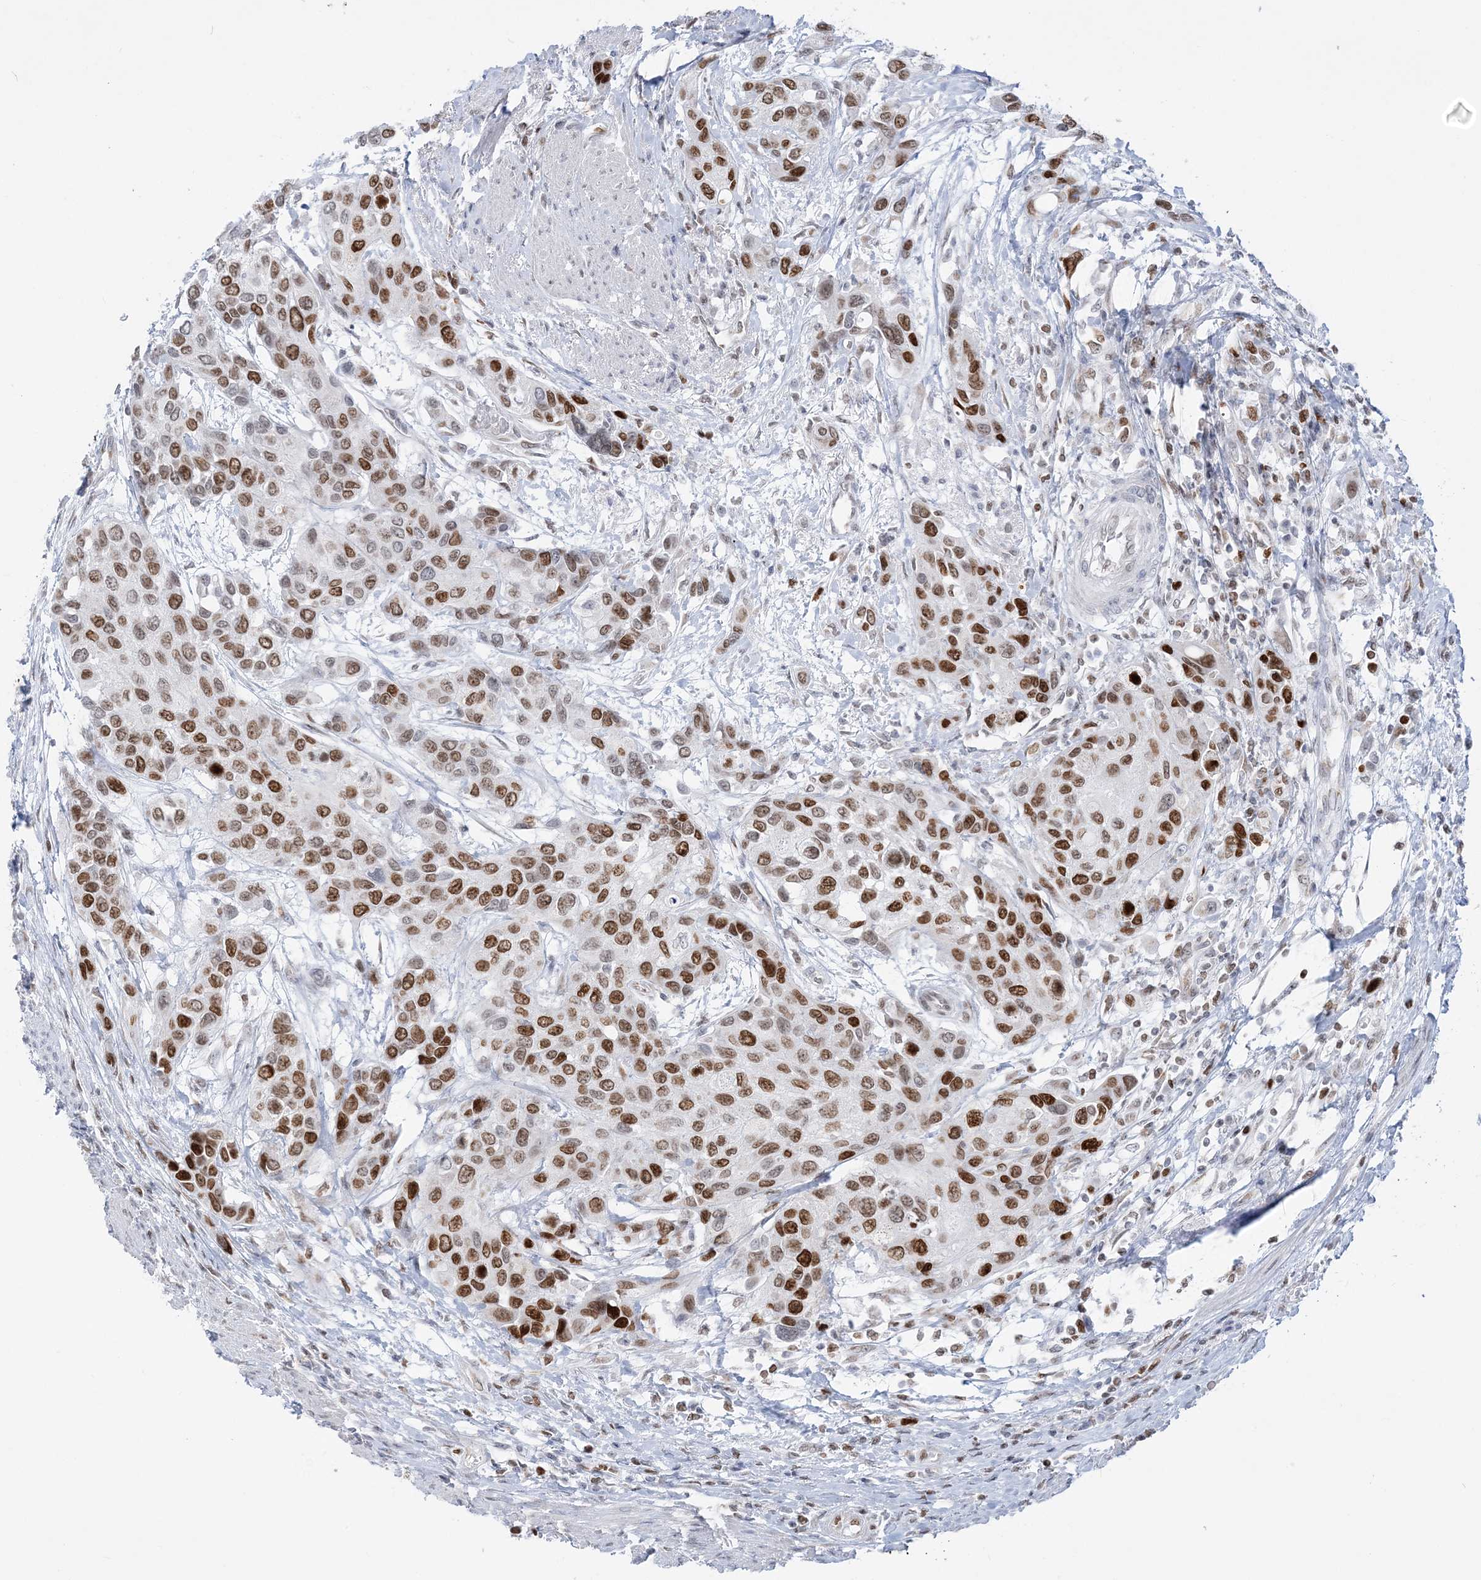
{"staining": {"intensity": "strong", "quantity": ">75%", "location": "nuclear"}, "tissue": "urothelial cancer", "cell_type": "Tumor cells", "image_type": "cancer", "snomed": [{"axis": "morphology", "description": "Normal tissue, NOS"}, {"axis": "morphology", "description": "Urothelial carcinoma, High grade"}, {"axis": "topography", "description": "Vascular tissue"}, {"axis": "topography", "description": "Urinary bladder"}], "caption": "An IHC photomicrograph of neoplastic tissue is shown. Protein staining in brown shows strong nuclear positivity in urothelial carcinoma (high-grade) within tumor cells.", "gene": "DDX21", "patient": {"sex": "female", "age": 56}}